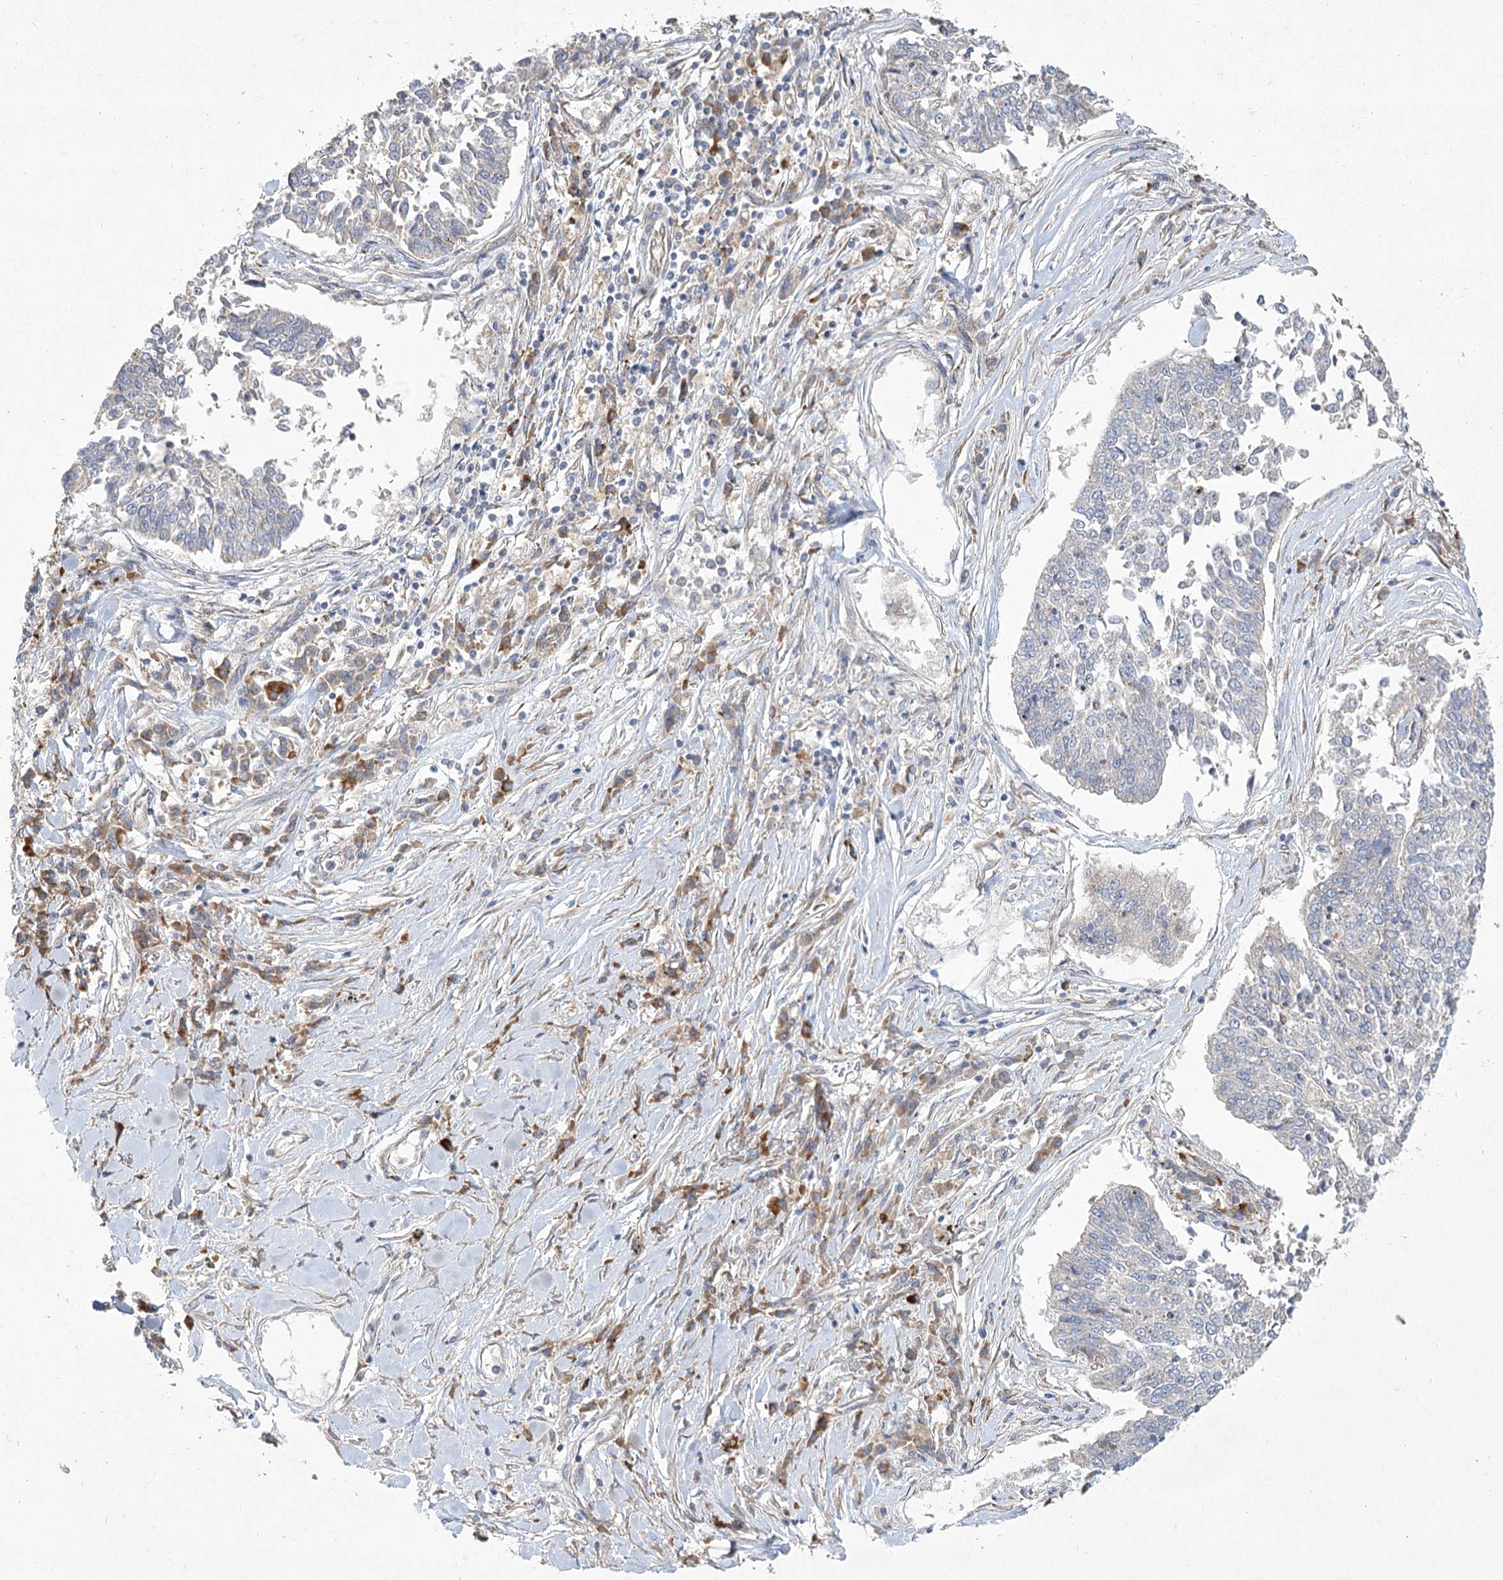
{"staining": {"intensity": "negative", "quantity": "none", "location": "none"}, "tissue": "lung cancer", "cell_type": "Tumor cells", "image_type": "cancer", "snomed": [{"axis": "morphology", "description": "Normal tissue, NOS"}, {"axis": "morphology", "description": "Squamous cell carcinoma, NOS"}, {"axis": "topography", "description": "Cartilage tissue"}, {"axis": "topography", "description": "Bronchus"}, {"axis": "topography", "description": "Lung"}, {"axis": "topography", "description": "Peripheral nerve tissue"}], "caption": "Immunohistochemical staining of human lung cancer (squamous cell carcinoma) exhibits no significant expression in tumor cells.", "gene": "CAMTA1", "patient": {"sex": "female", "age": 49}}